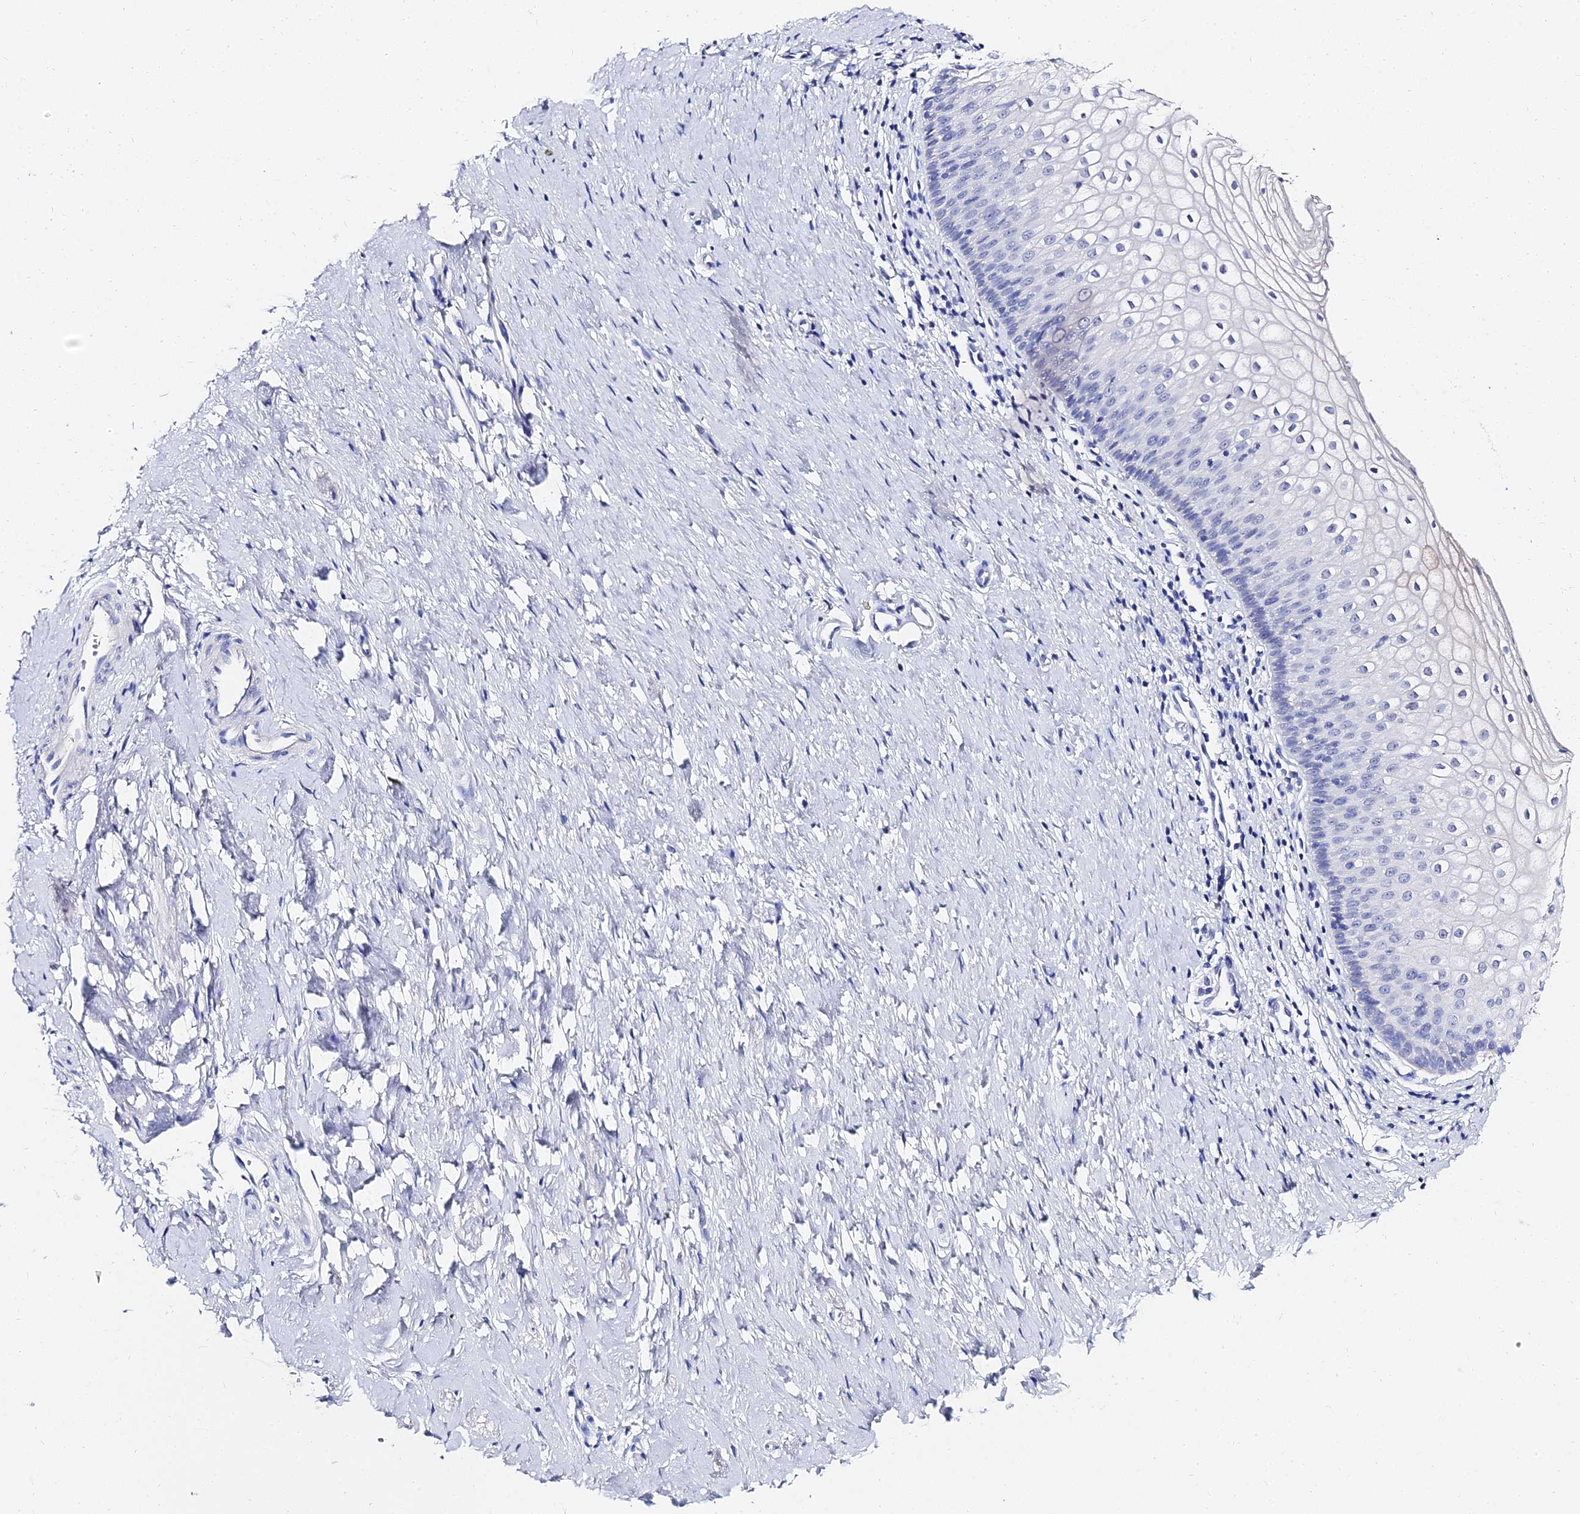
{"staining": {"intensity": "negative", "quantity": "none", "location": "none"}, "tissue": "vagina", "cell_type": "Squamous epithelial cells", "image_type": "normal", "snomed": [{"axis": "morphology", "description": "Normal tissue, NOS"}, {"axis": "topography", "description": "Vagina"}], "caption": "Squamous epithelial cells show no significant staining in unremarkable vagina. Brightfield microscopy of immunohistochemistry stained with DAB (3,3'-diaminobenzidine) (brown) and hematoxylin (blue), captured at high magnification.", "gene": "KRT17", "patient": {"sex": "female", "age": 60}}